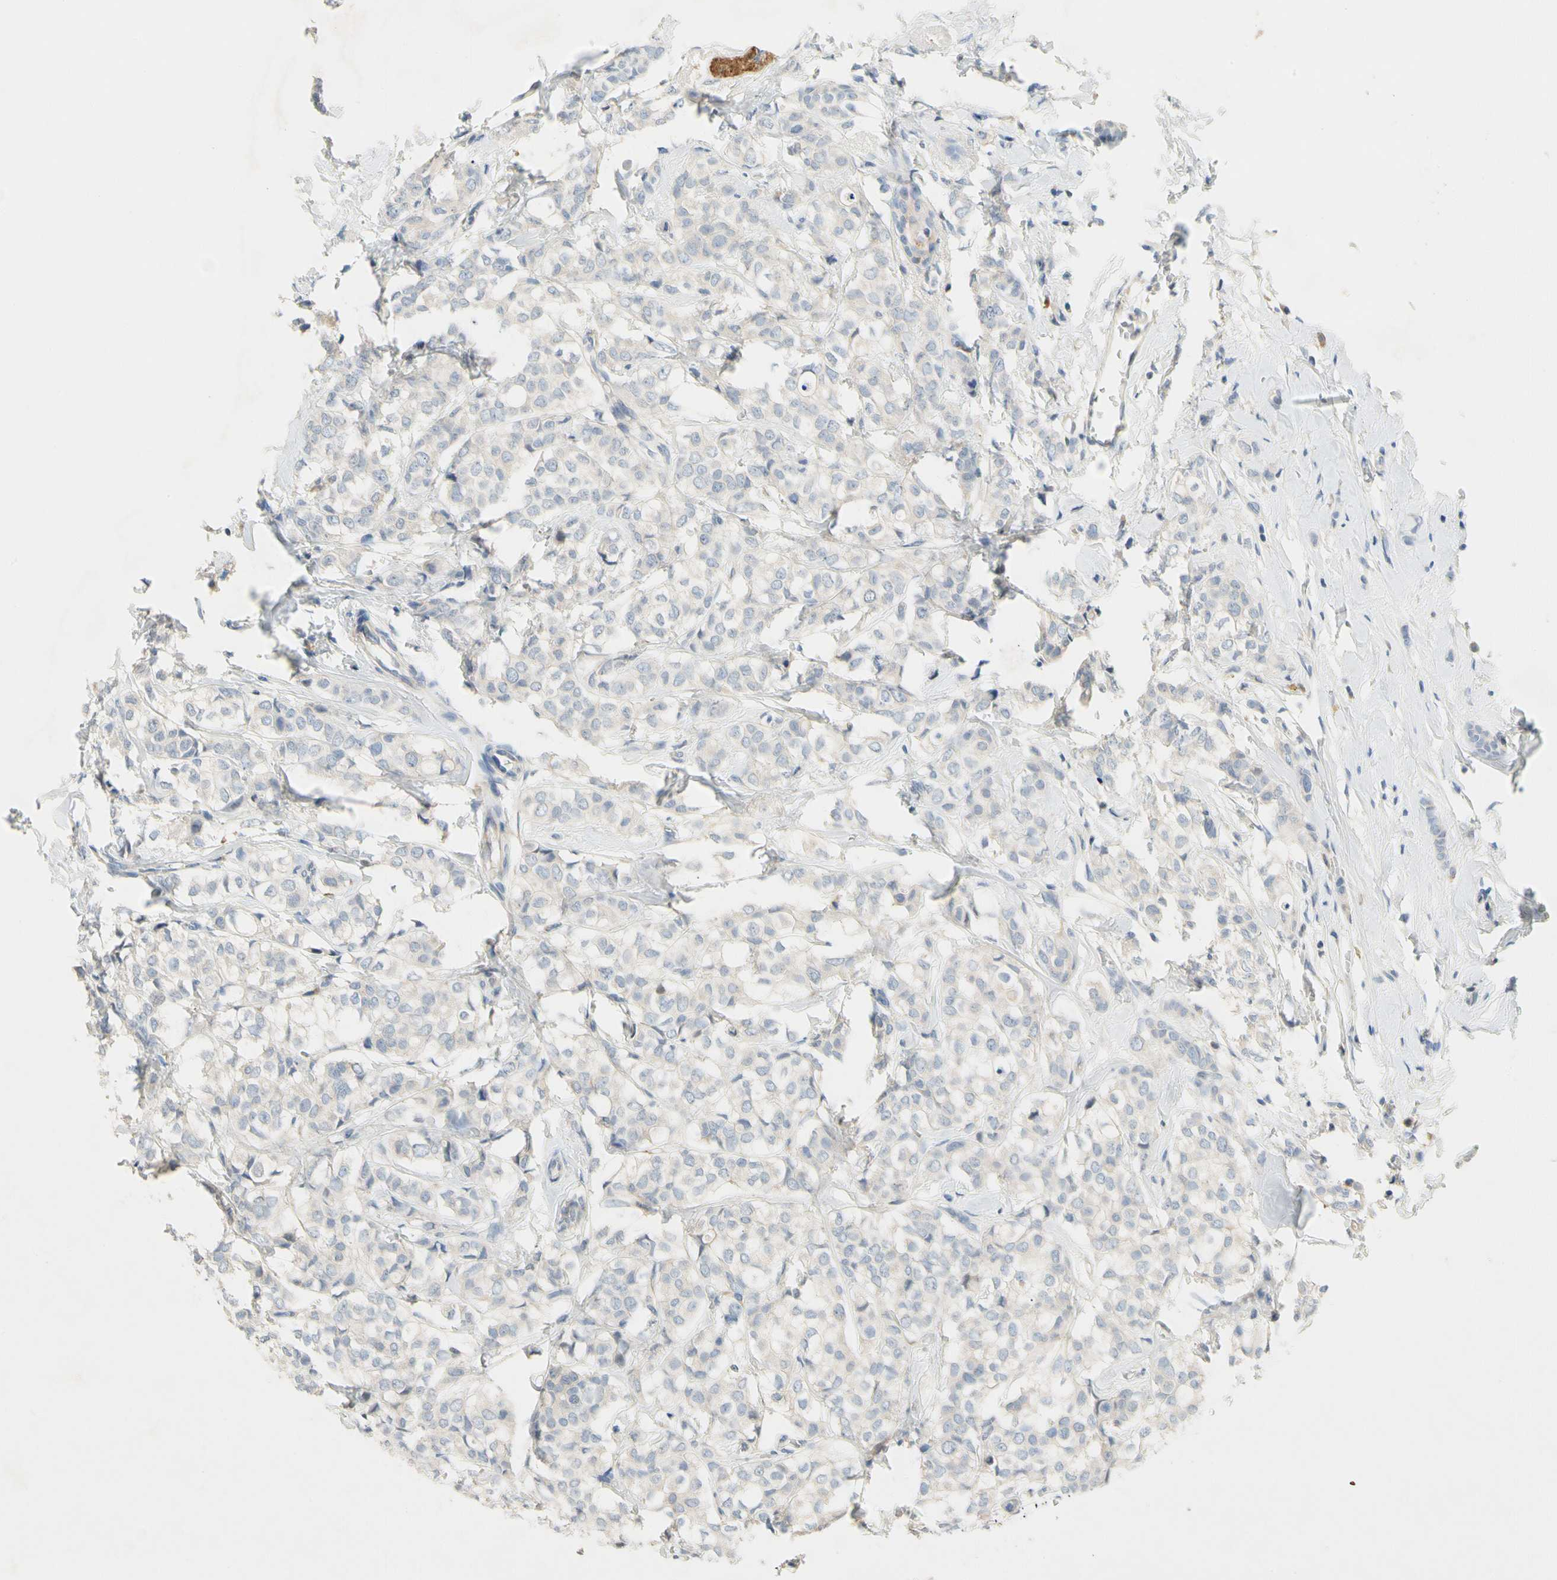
{"staining": {"intensity": "negative", "quantity": "none", "location": "none"}, "tissue": "breast cancer", "cell_type": "Tumor cells", "image_type": "cancer", "snomed": [{"axis": "morphology", "description": "Lobular carcinoma"}, {"axis": "topography", "description": "Breast"}], "caption": "DAB (3,3'-diaminobenzidine) immunohistochemical staining of lobular carcinoma (breast) displays no significant expression in tumor cells. Nuclei are stained in blue.", "gene": "CCM2L", "patient": {"sex": "female", "age": 60}}